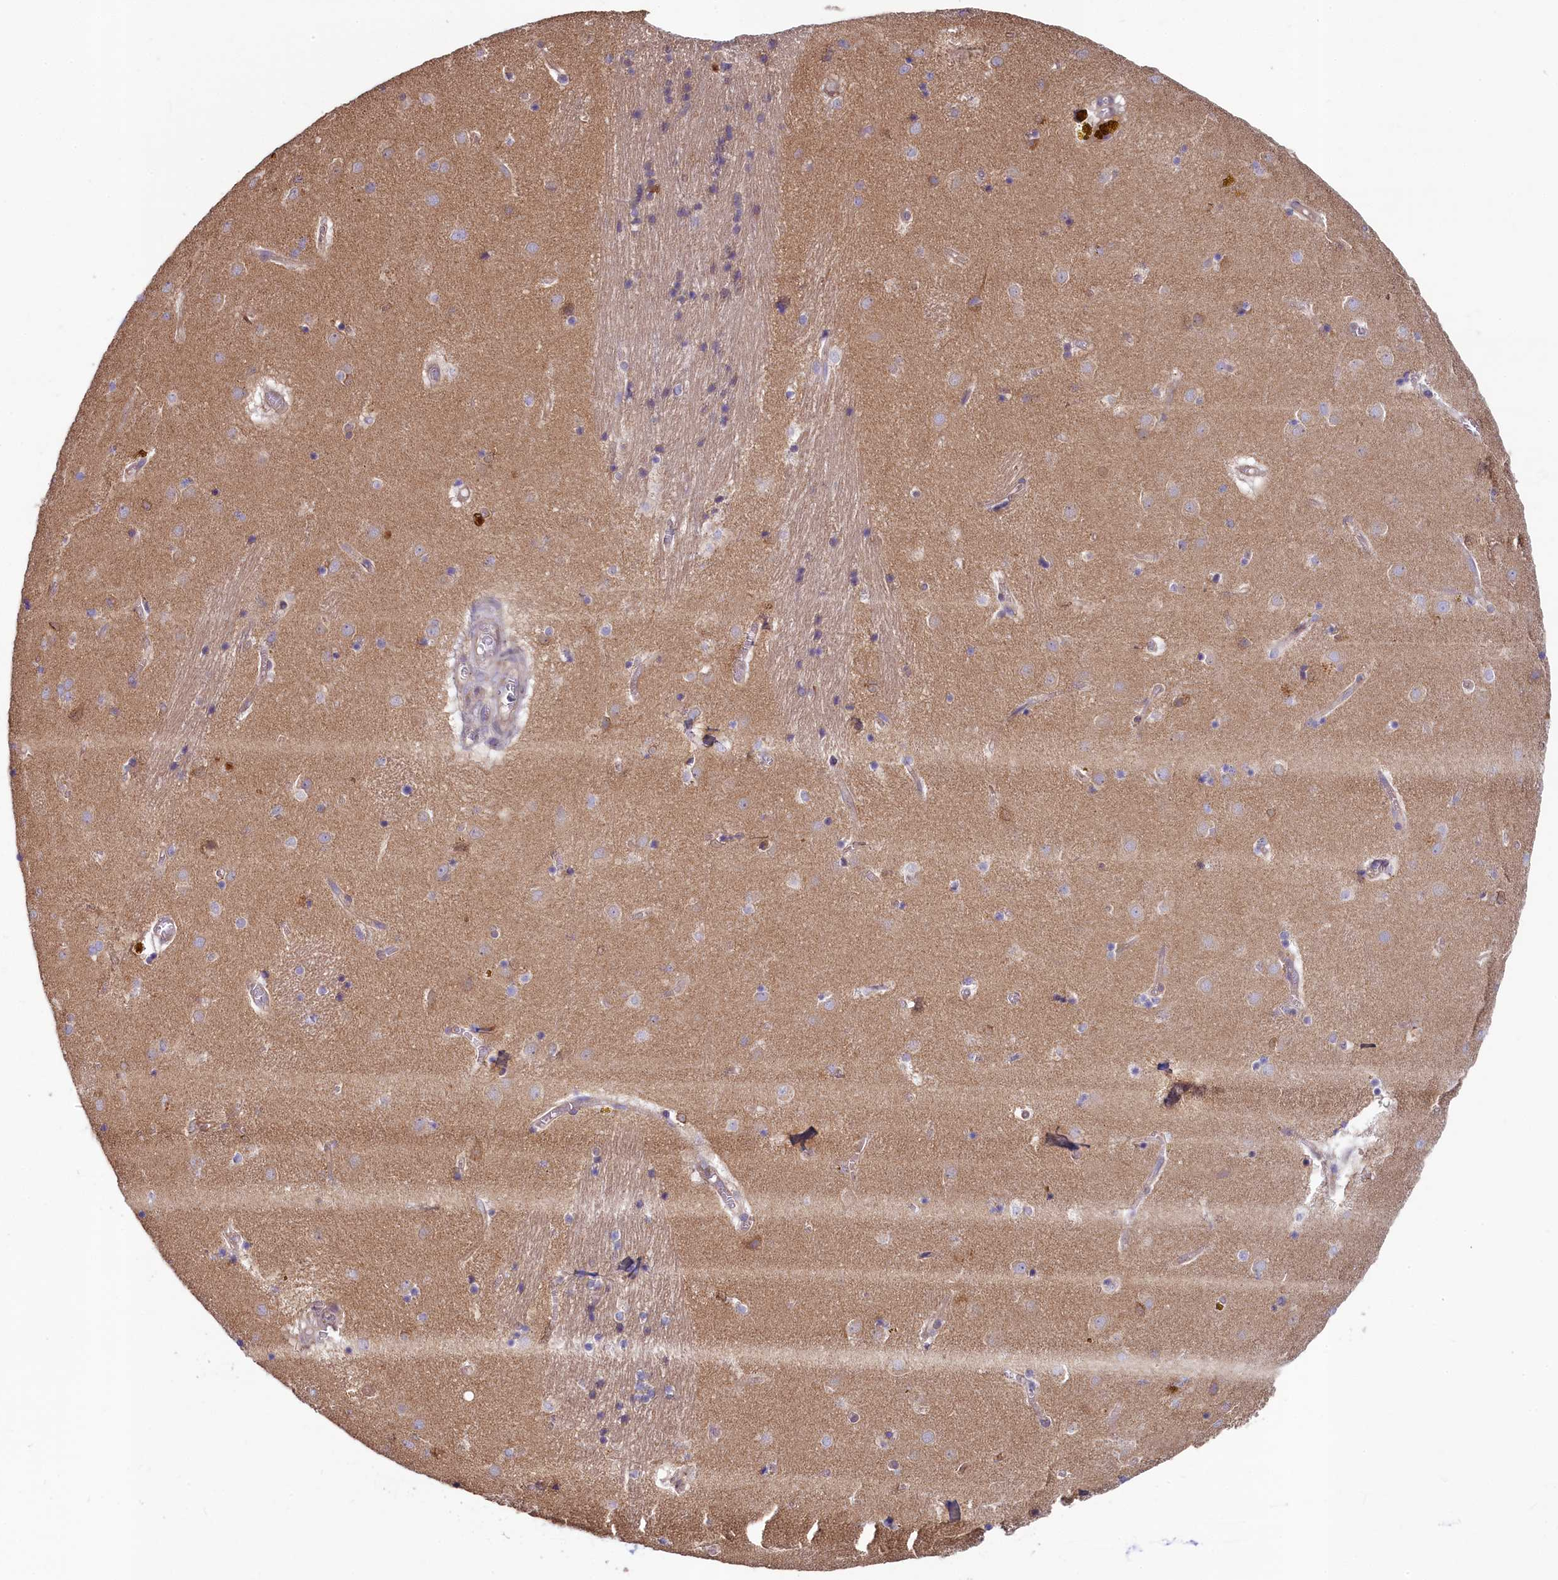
{"staining": {"intensity": "weak", "quantity": "<25%", "location": "cytoplasmic/membranous"}, "tissue": "caudate", "cell_type": "Glial cells", "image_type": "normal", "snomed": [{"axis": "morphology", "description": "Normal tissue, NOS"}, {"axis": "topography", "description": "Lateral ventricle wall"}], "caption": "There is no significant staining in glial cells of caudate.", "gene": "SPATA2L", "patient": {"sex": "male", "age": 70}}